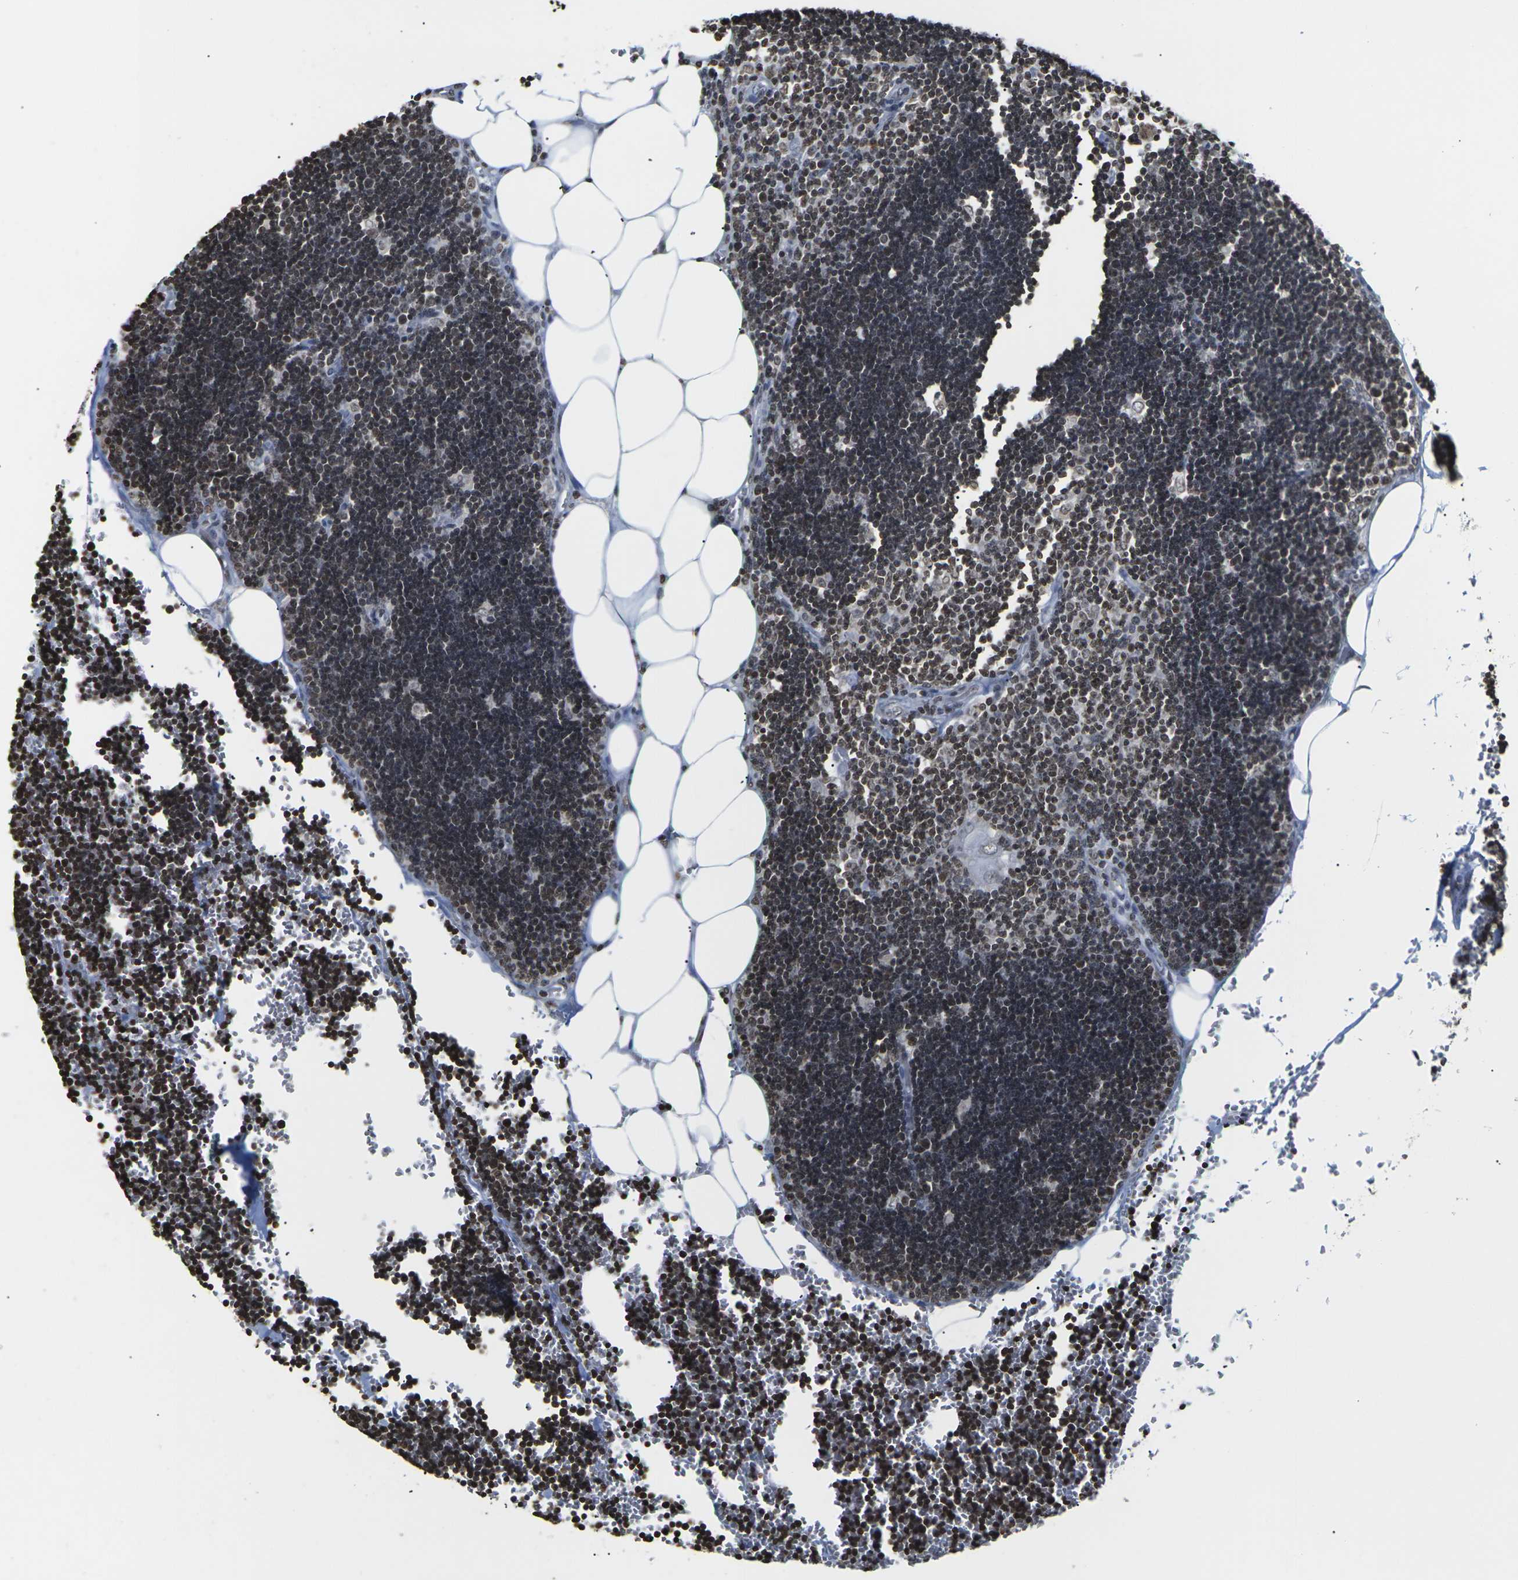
{"staining": {"intensity": "moderate", "quantity": ">75%", "location": "nuclear"}, "tissue": "lymph node", "cell_type": "Germinal center cells", "image_type": "normal", "snomed": [{"axis": "morphology", "description": "Normal tissue, NOS"}, {"axis": "topography", "description": "Lymph node"}], "caption": "Normal lymph node was stained to show a protein in brown. There is medium levels of moderate nuclear staining in approximately >75% of germinal center cells.", "gene": "ETV5", "patient": {"sex": "male", "age": 33}}